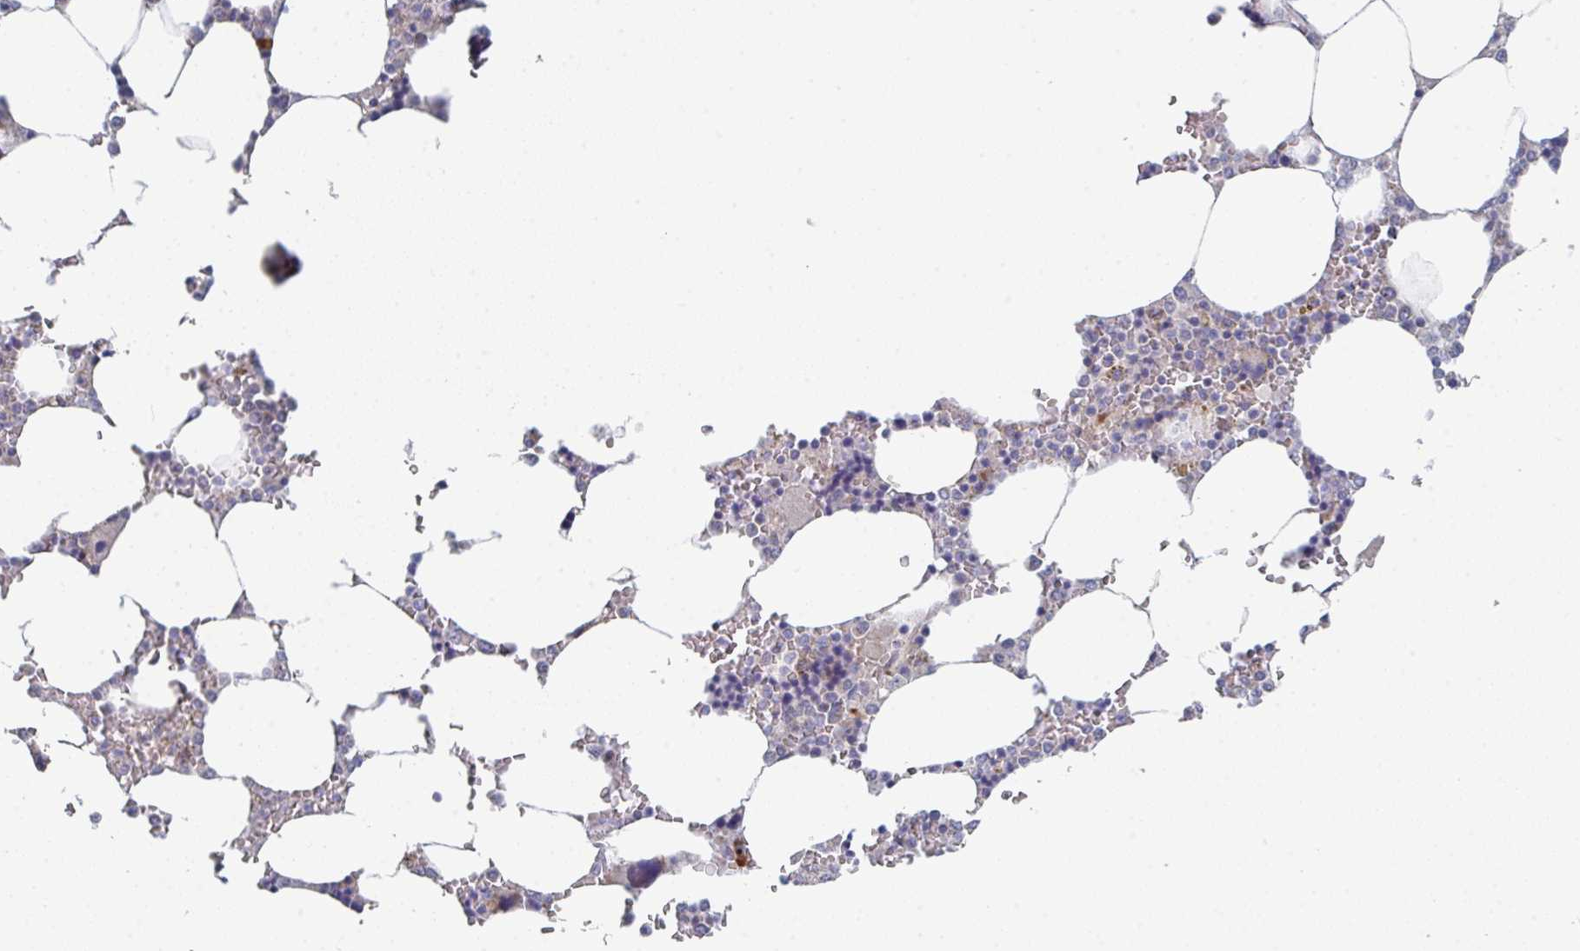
{"staining": {"intensity": "moderate", "quantity": "<25%", "location": "cytoplasmic/membranous"}, "tissue": "bone marrow", "cell_type": "Hematopoietic cells", "image_type": "normal", "snomed": [{"axis": "morphology", "description": "Normal tissue, NOS"}, {"axis": "topography", "description": "Bone marrow"}], "caption": "Bone marrow stained with IHC shows moderate cytoplasmic/membranous positivity in about <25% of hematopoietic cells.", "gene": "ZNF644", "patient": {"sex": "male", "age": 64}}